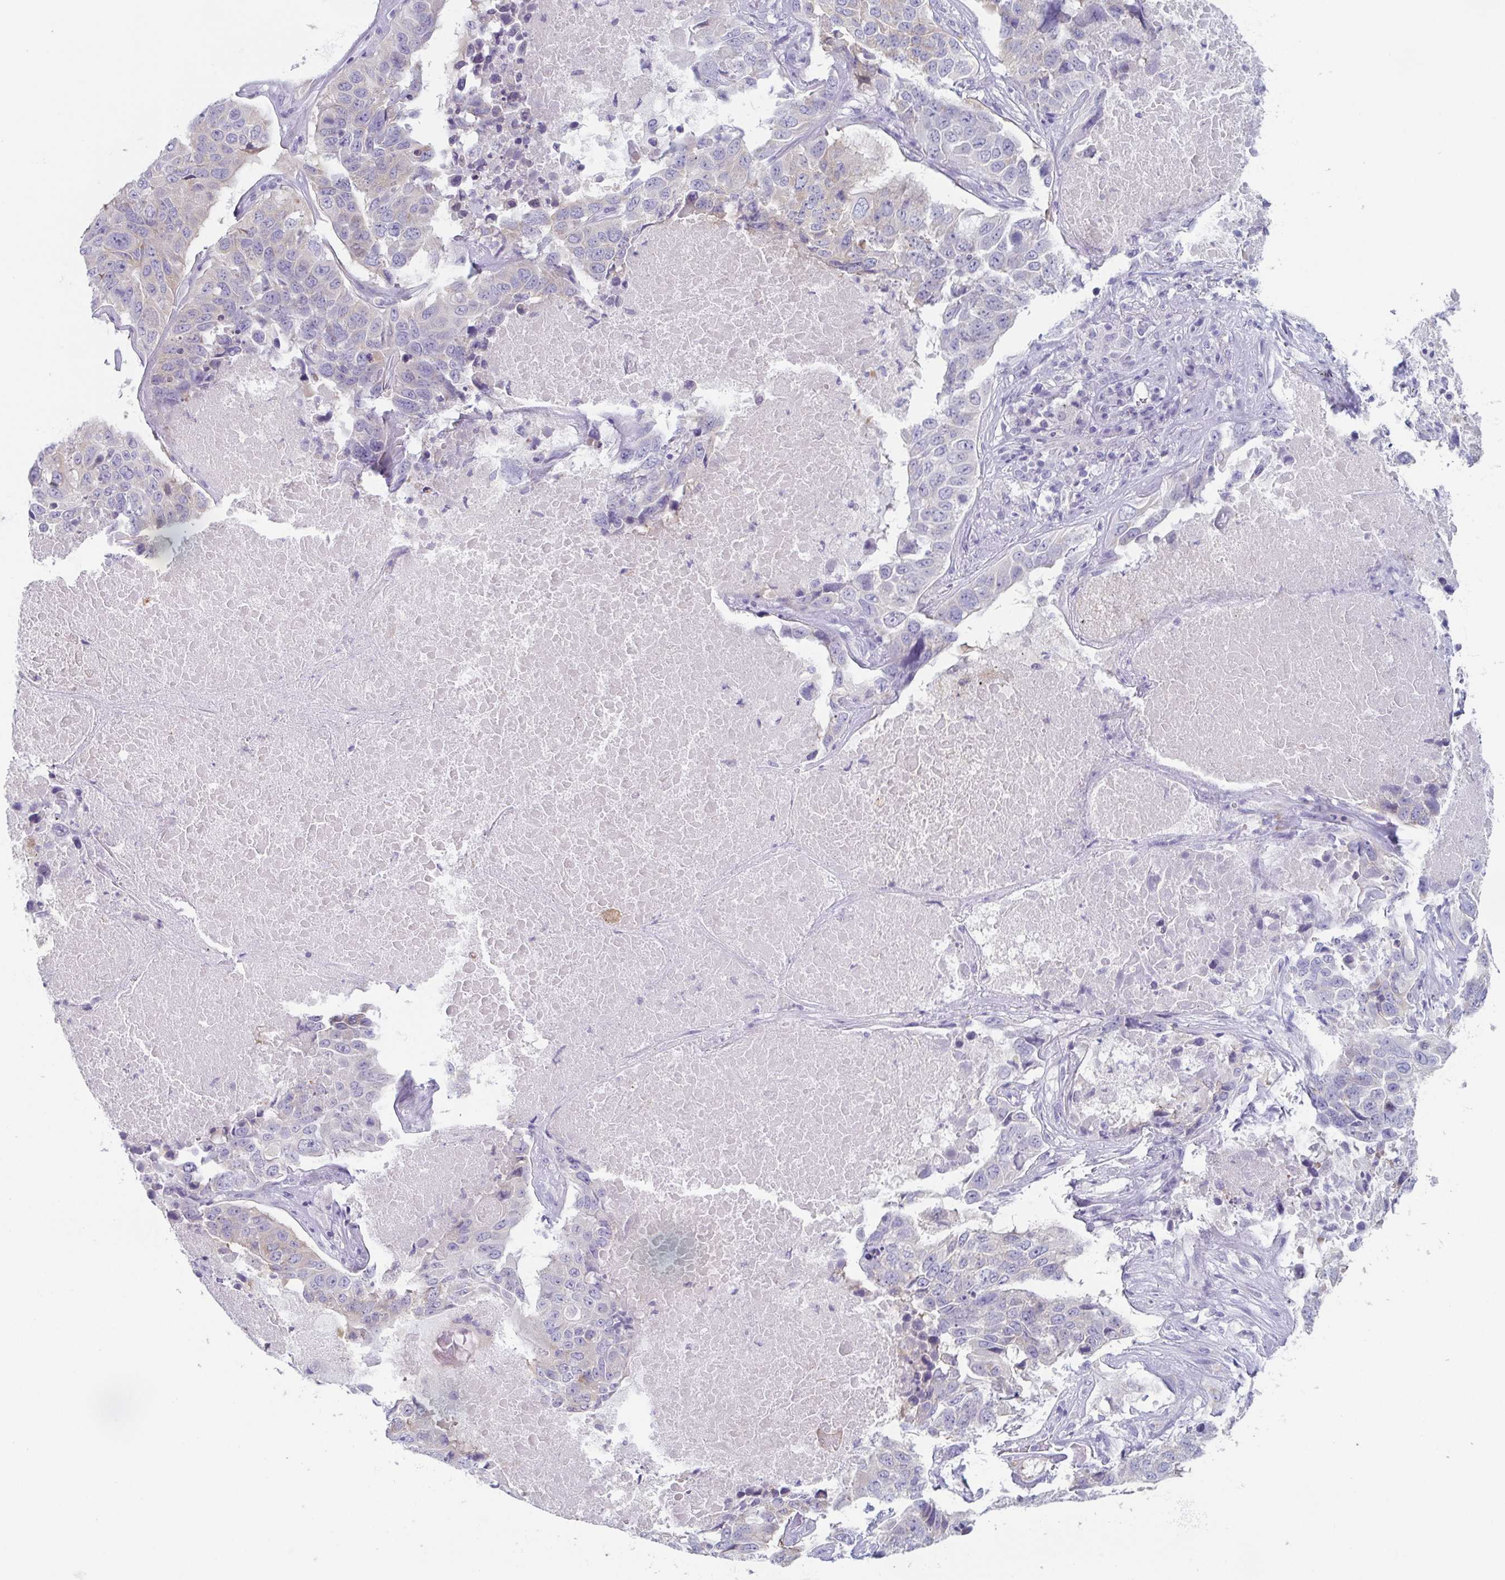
{"staining": {"intensity": "weak", "quantity": "<25%", "location": "cytoplasmic/membranous"}, "tissue": "lung cancer", "cell_type": "Tumor cells", "image_type": "cancer", "snomed": [{"axis": "morphology", "description": "Normal tissue, NOS"}, {"axis": "morphology", "description": "Squamous cell carcinoma, NOS"}, {"axis": "topography", "description": "Bronchus"}, {"axis": "topography", "description": "Lung"}], "caption": "Immunohistochemistry (IHC) micrograph of neoplastic tissue: lung cancer (squamous cell carcinoma) stained with DAB shows no significant protein staining in tumor cells. Nuclei are stained in blue.", "gene": "LYRM2", "patient": {"sex": "male", "age": 64}}